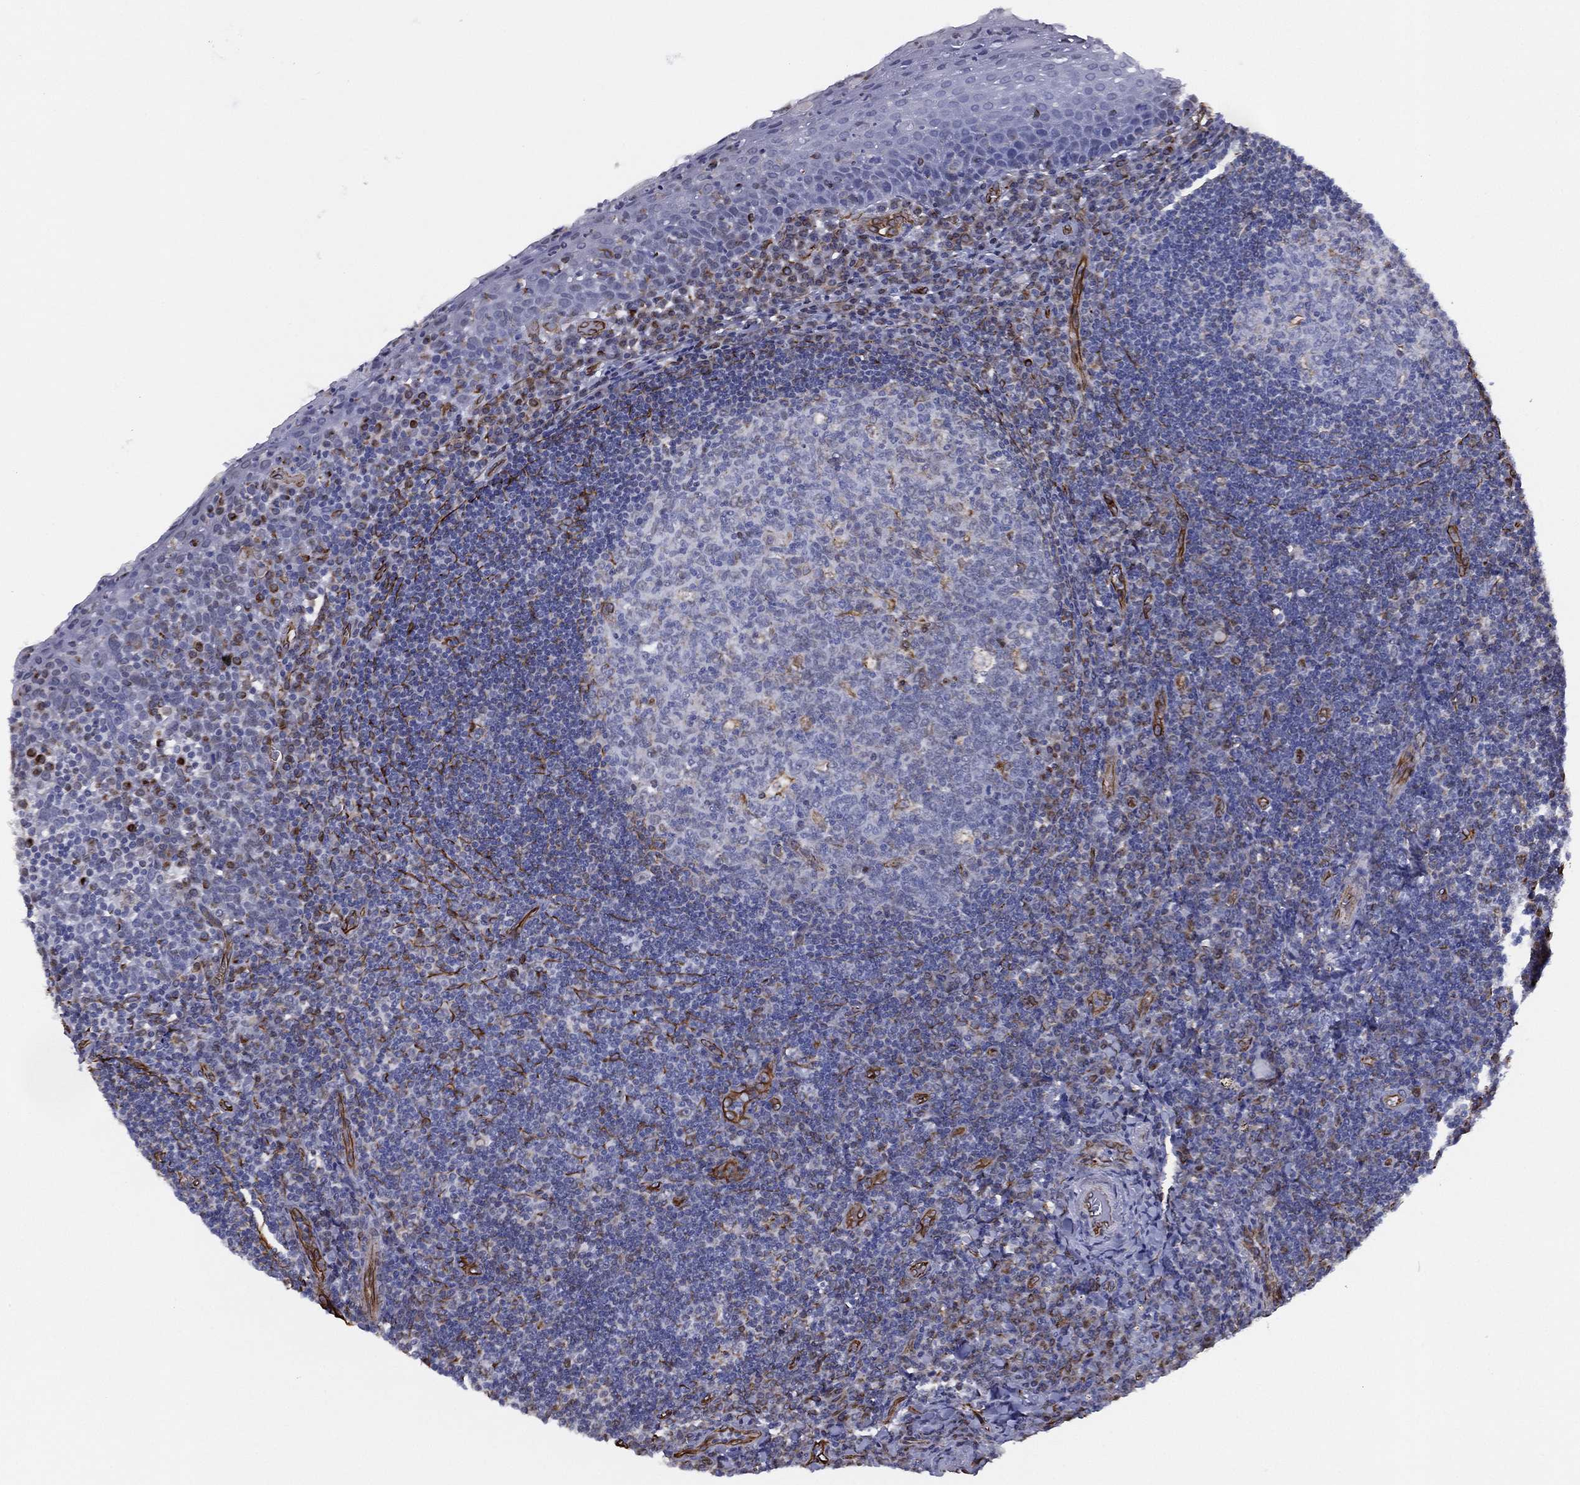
{"staining": {"intensity": "negative", "quantity": "none", "location": "none"}, "tissue": "tonsil", "cell_type": "Germinal center cells", "image_type": "normal", "snomed": [{"axis": "morphology", "description": "Normal tissue, NOS"}, {"axis": "morphology", "description": "Inflammation, NOS"}, {"axis": "topography", "description": "Tonsil"}], "caption": "Immunohistochemical staining of unremarkable human tonsil demonstrates no significant positivity in germinal center cells.", "gene": "MAS1", "patient": {"sex": "female", "age": 31}}